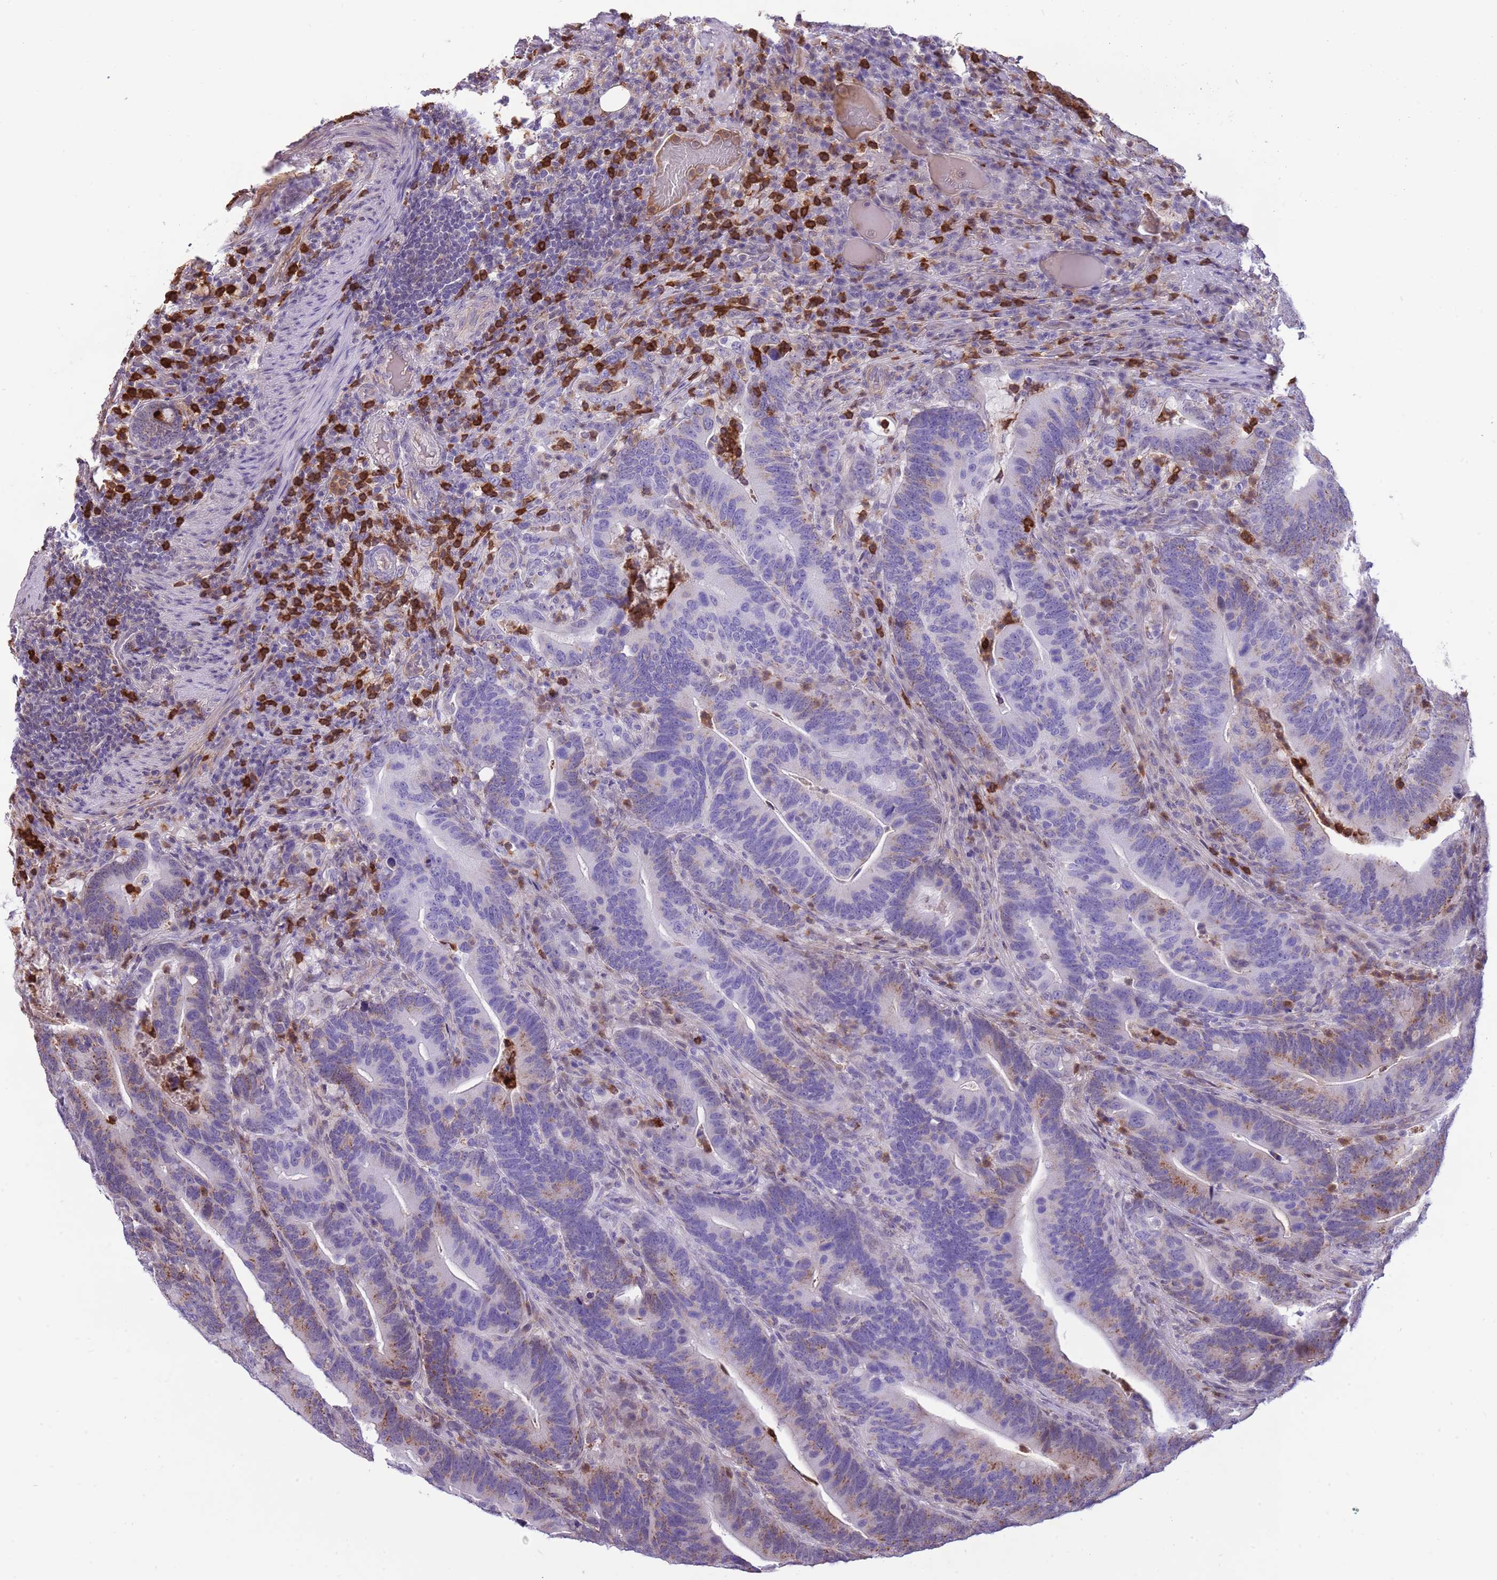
{"staining": {"intensity": "moderate", "quantity": "<25%", "location": "cytoplasmic/membranous"}, "tissue": "colorectal cancer", "cell_type": "Tumor cells", "image_type": "cancer", "snomed": [{"axis": "morphology", "description": "Adenocarcinoma, NOS"}, {"axis": "topography", "description": "Colon"}], "caption": "Brown immunohistochemical staining in human adenocarcinoma (colorectal) demonstrates moderate cytoplasmic/membranous positivity in approximately <25% of tumor cells.", "gene": "PCNX1", "patient": {"sex": "female", "age": 66}}